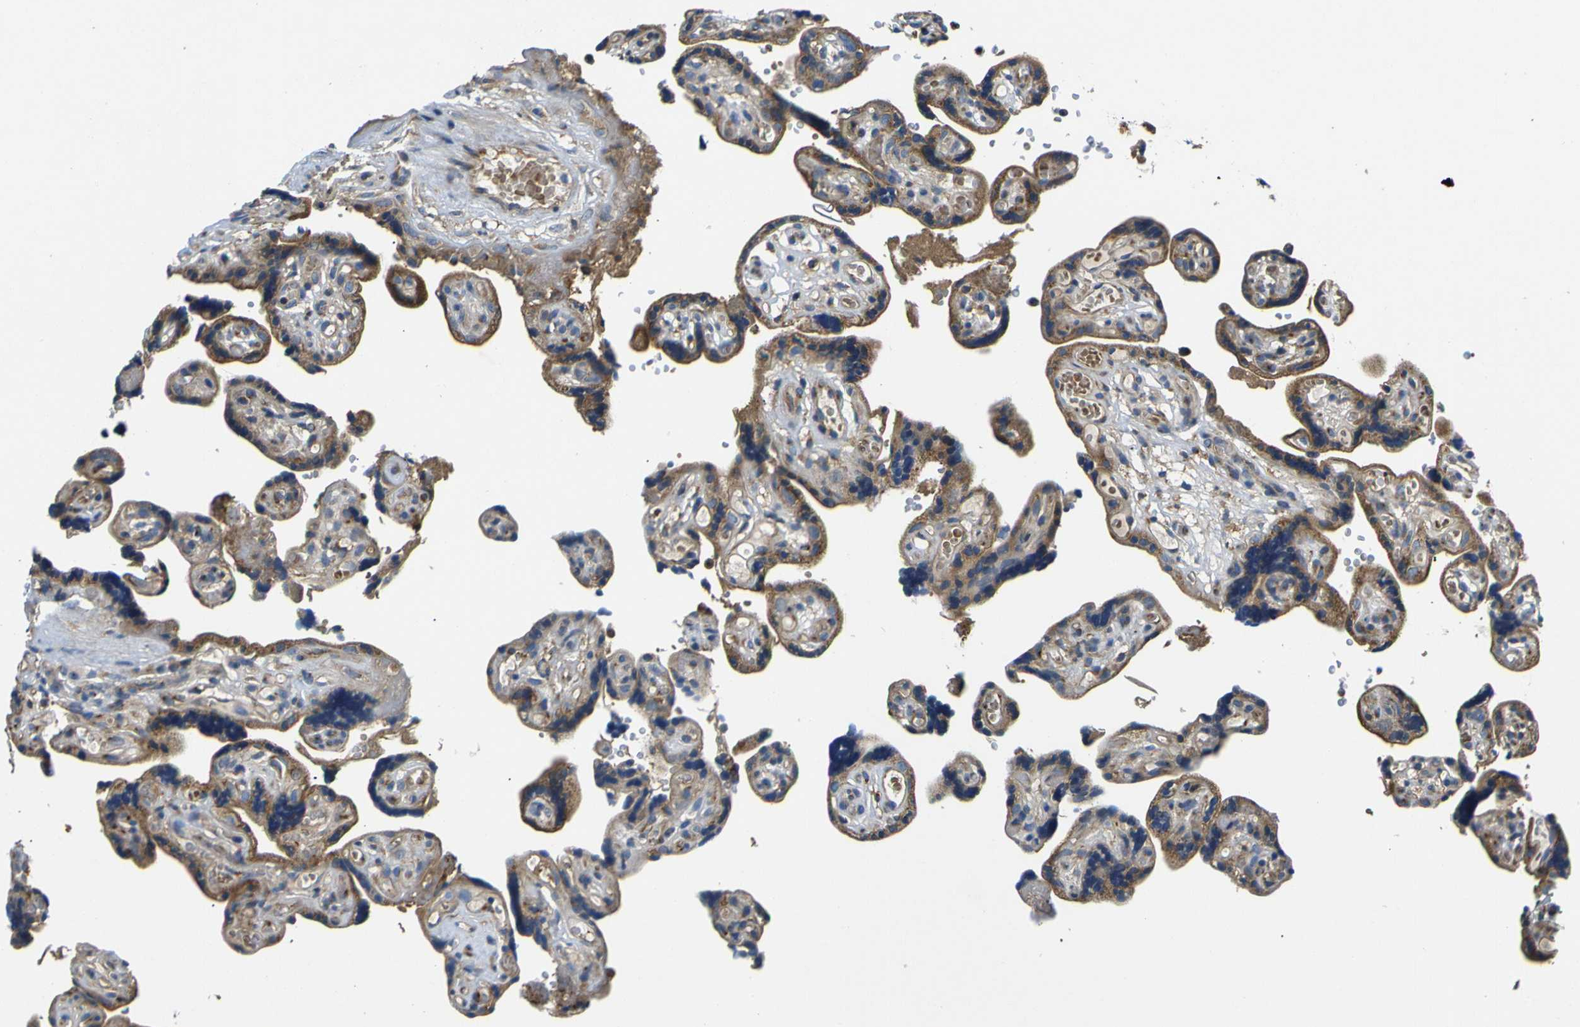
{"staining": {"intensity": "weak", "quantity": ">75%", "location": "cytoplasmic/membranous"}, "tissue": "placenta", "cell_type": "Decidual cells", "image_type": "normal", "snomed": [{"axis": "morphology", "description": "Normal tissue, NOS"}, {"axis": "topography", "description": "Placenta"}], "caption": "A high-resolution photomicrograph shows immunohistochemistry (IHC) staining of unremarkable placenta, which exhibits weak cytoplasmic/membranous staining in approximately >75% of decidual cells.", "gene": "RAB1B", "patient": {"sex": "female", "age": 30}}